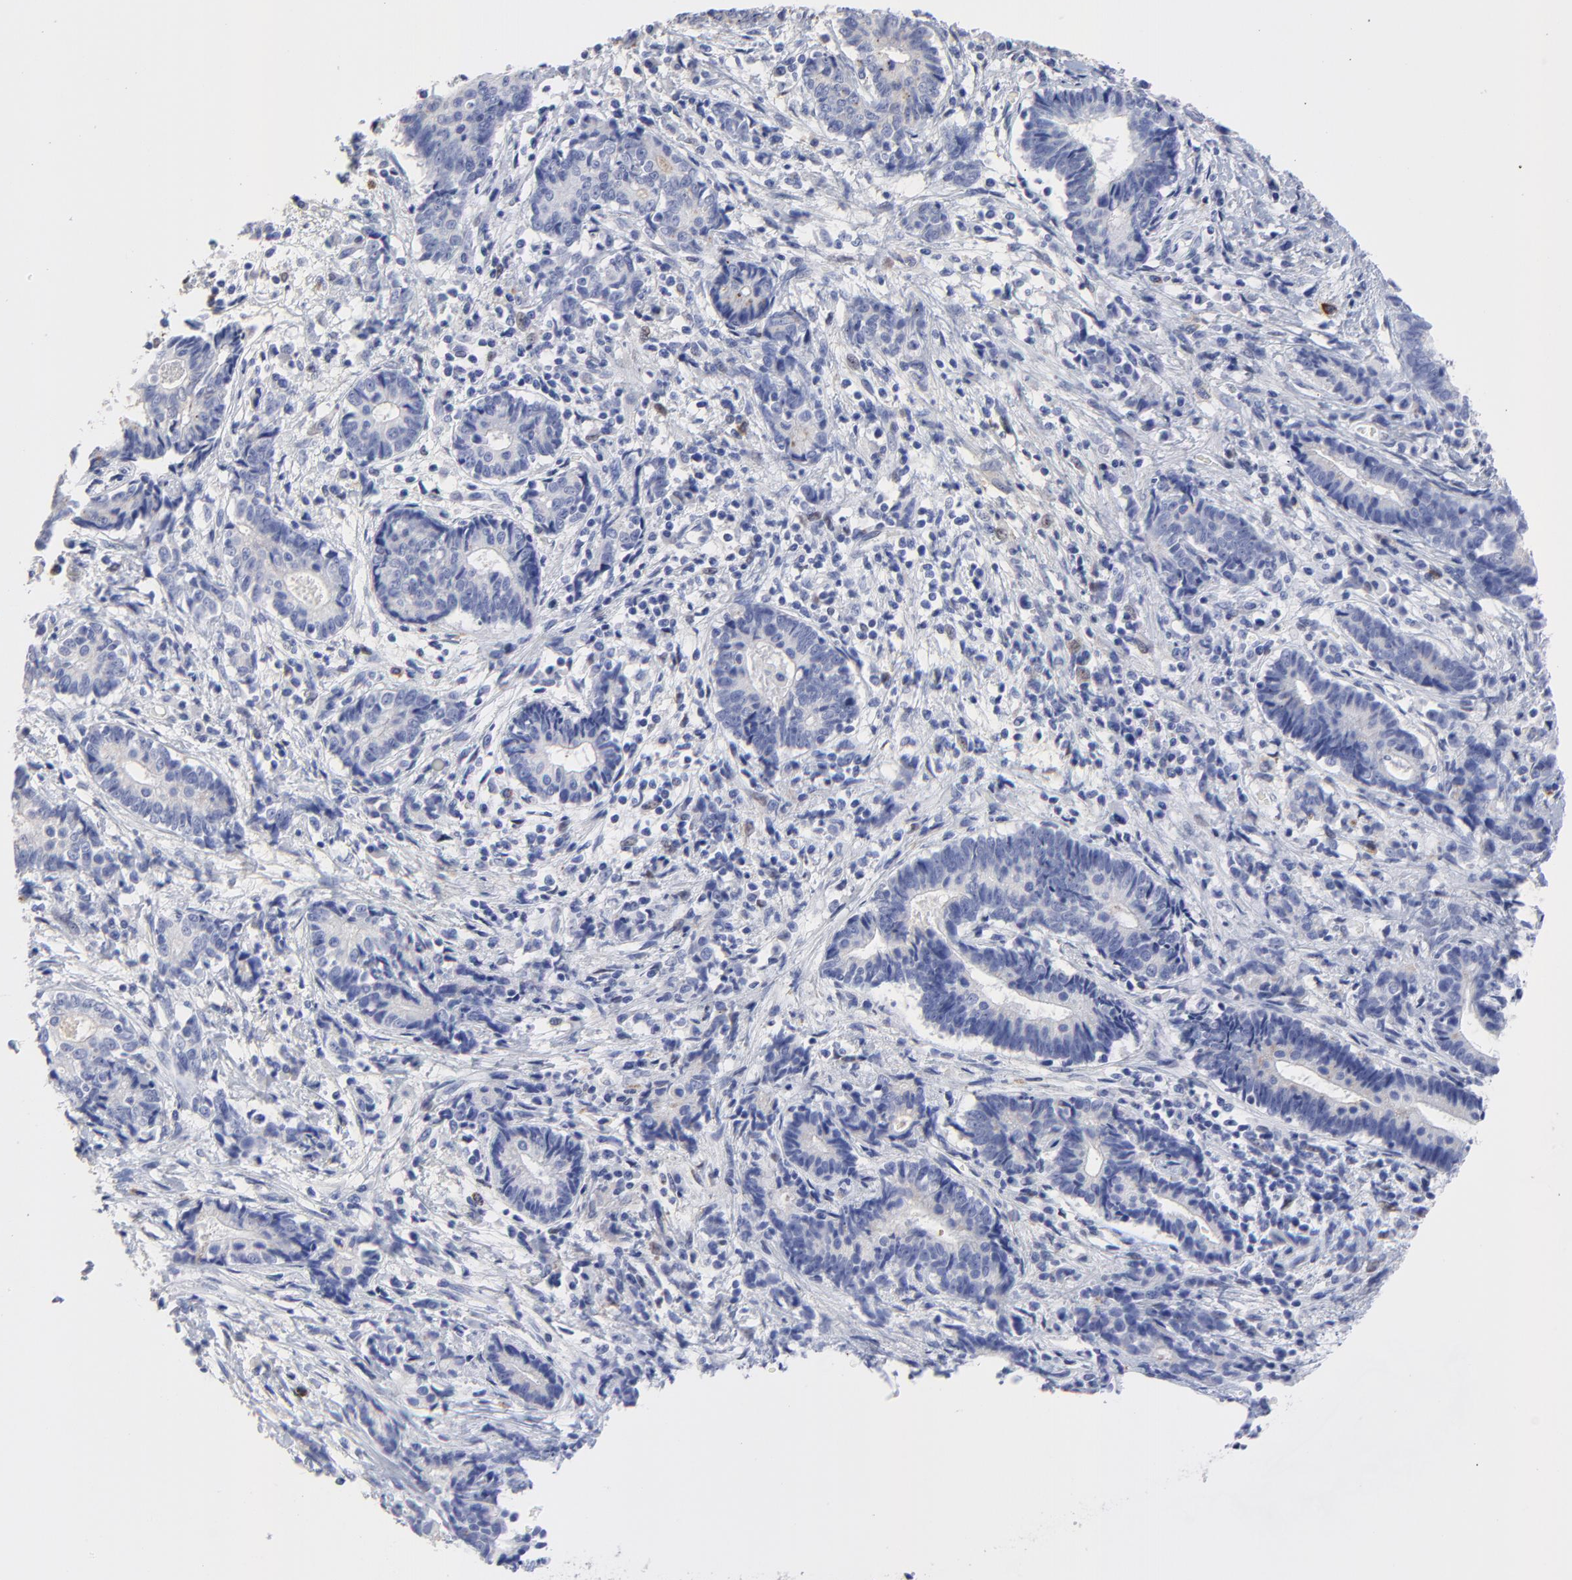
{"staining": {"intensity": "negative", "quantity": "none", "location": "none"}, "tissue": "liver cancer", "cell_type": "Tumor cells", "image_type": "cancer", "snomed": [{"axis": "morphology", "description": "Cholangiocarcinoma"}, {"axis": "topography", "description": "Liver"}], "caption": "Immunohistochemistry image of liver cholangiocarcinoma stained for a protein (brown), which demonstrates no expression in tumor cells. (Brightfield microscopy of DAB (3,3'-diaminobenzidine) immunohistochemistry (IHC) at high magnification).", "gene": "SMARCA1", "patient": {"sex": "male", "age": 57}}